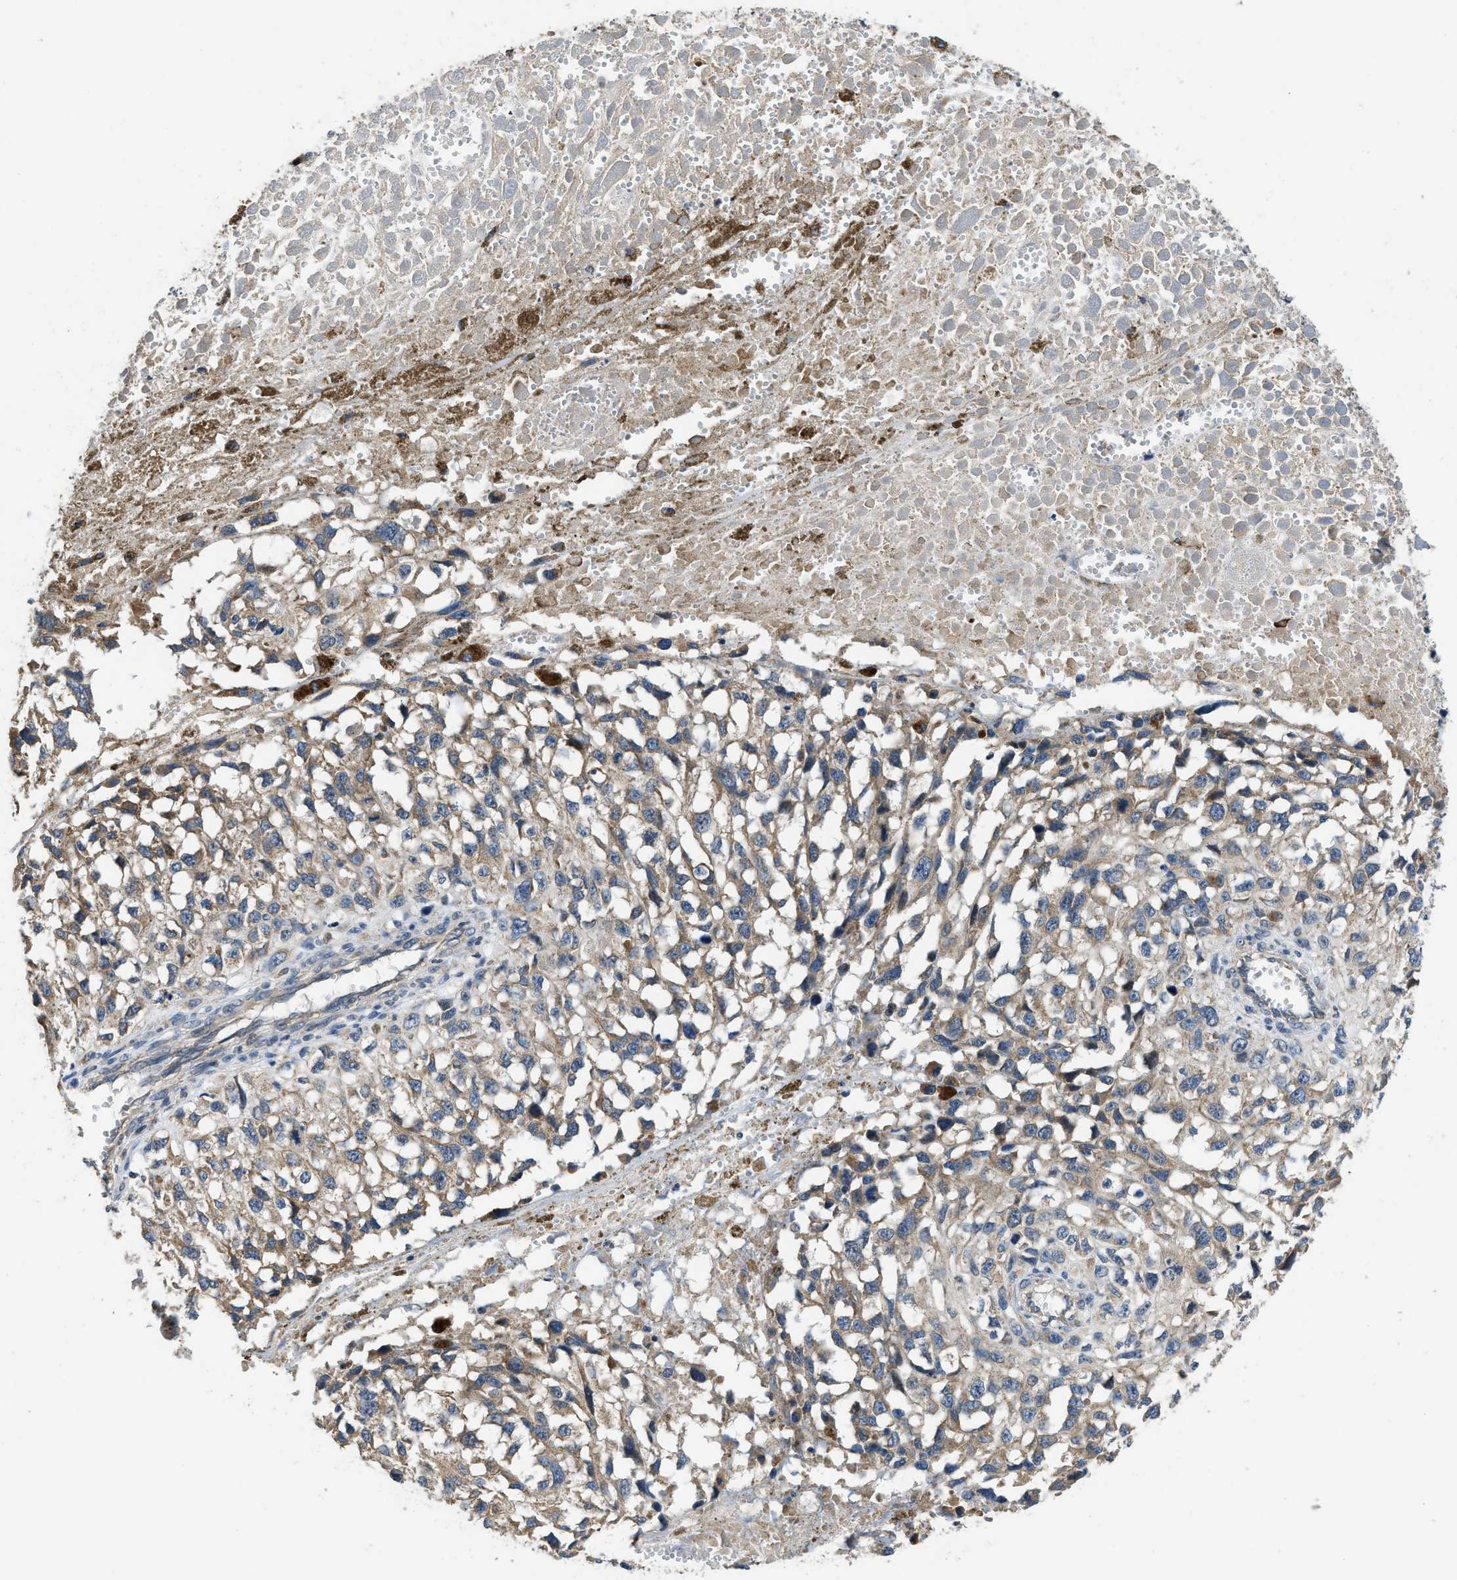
{"staining": {"intensity": "weak", "quantity": ">75%", "location": "cytoplasmic/membranous"}, "tissue": "melanoma", "cell_type": "Tumor cells", "image_type": "cancer", "snomed": [{"axis": "morphology", "description": "Malignant melanoma, Metastatic site"}, {"axis": "topography", "description": "Lymph node"}], "caption": "Protein staining of melanoma tissue shows weak cytoplasmic/membranous staining in about >75% of tumor cells.", "gene": "SSH2", "patient": {"sex": "male", "age": 59}}